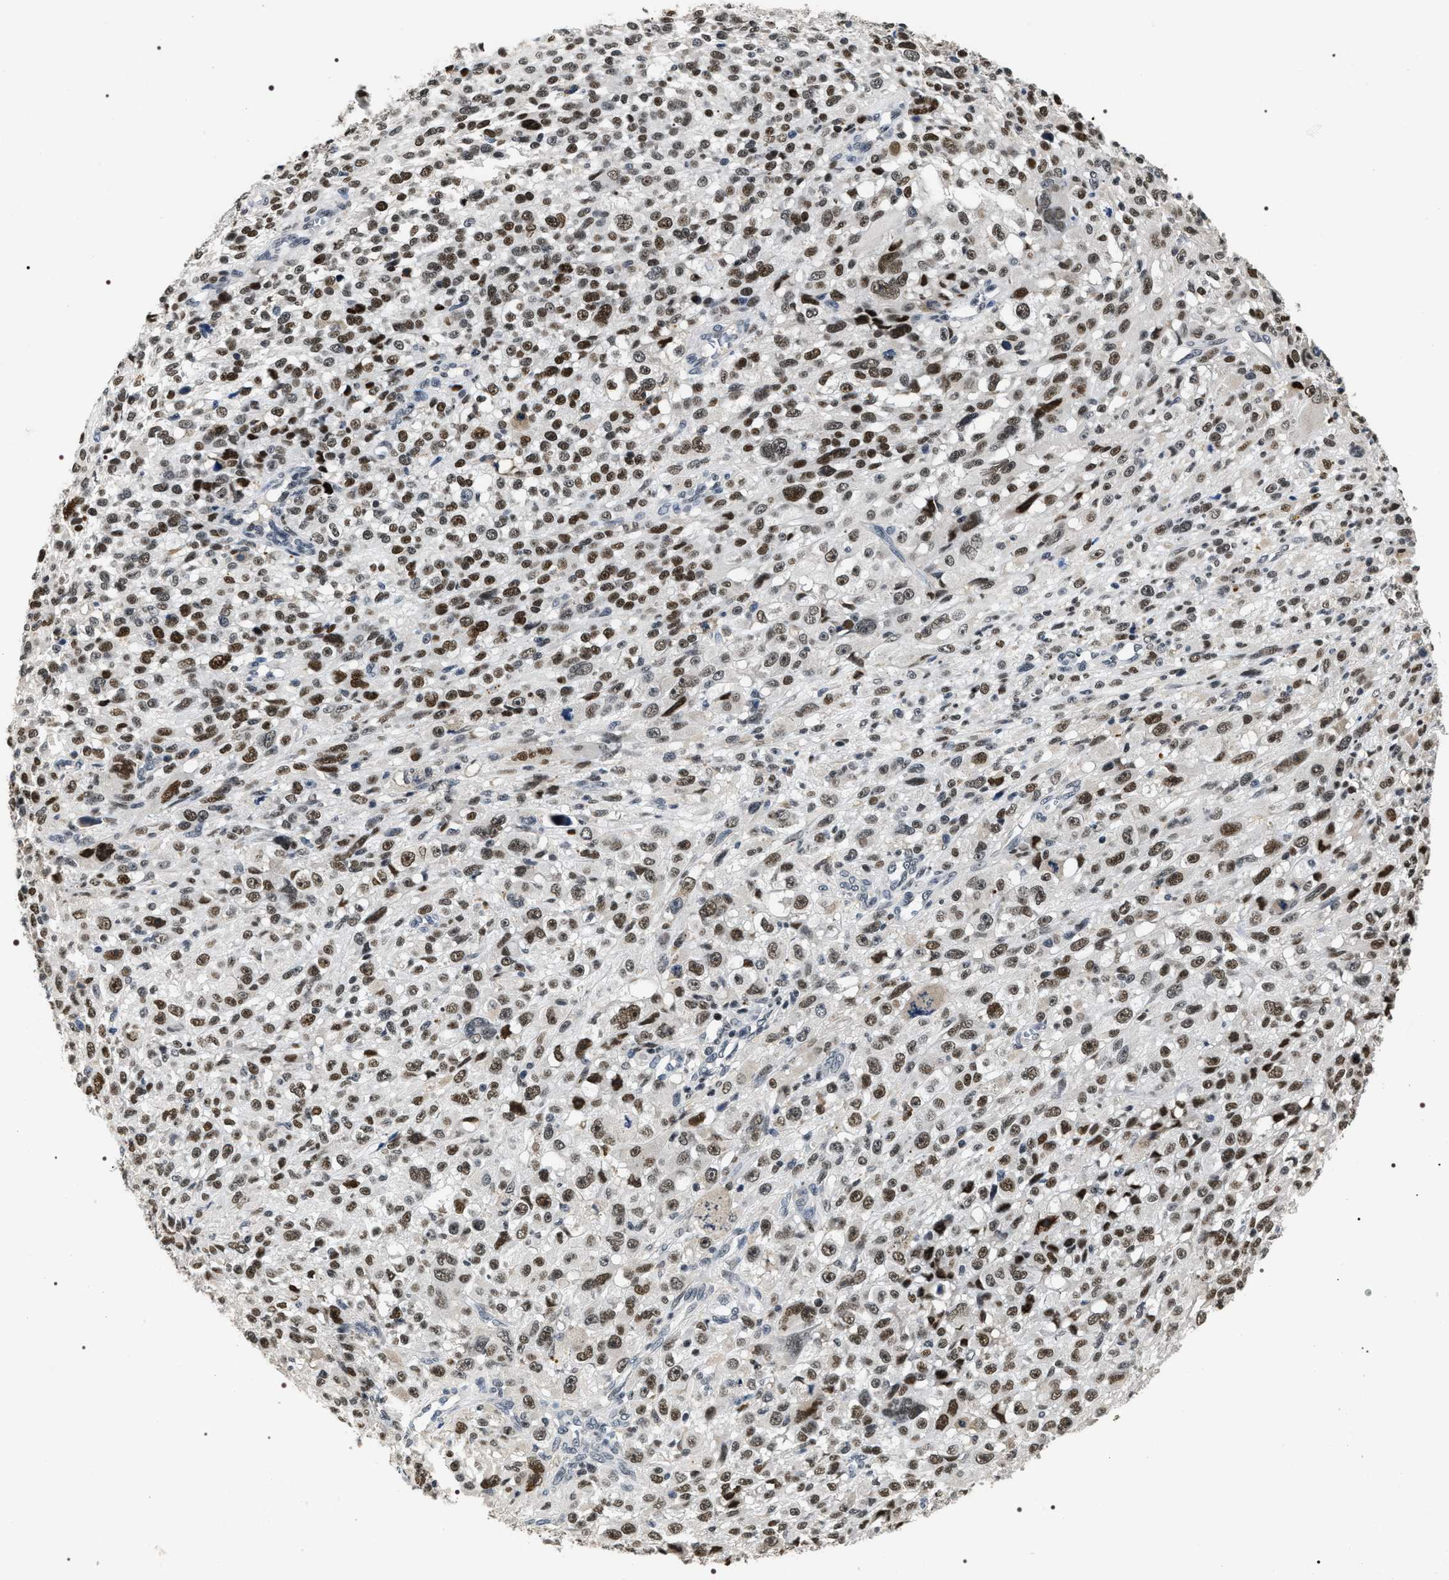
{"staining": {"intensity": "strong", "quantity": ">75%", "location": "nuclear"}, "tissue": "melanoma", "cell_type": "Tumor cells", "image_type": "cancer", "snomed": [{"axis": "morphology", "description": "Malignant melanoma, NOS"}, {"axis": "topography", "description": "Skin"}], "caption": "Immunohistochemical staining of malignant melanoma exhibits high levels of strong nuclear positivity in approximately >75% of tumor cells. (Stains: DAB in brown, nuclei in blue, Microscopy: brightfield microscopy at high magnification).", "gene": "C7orf25", "patient": {"sex": "female", "age": 55}}